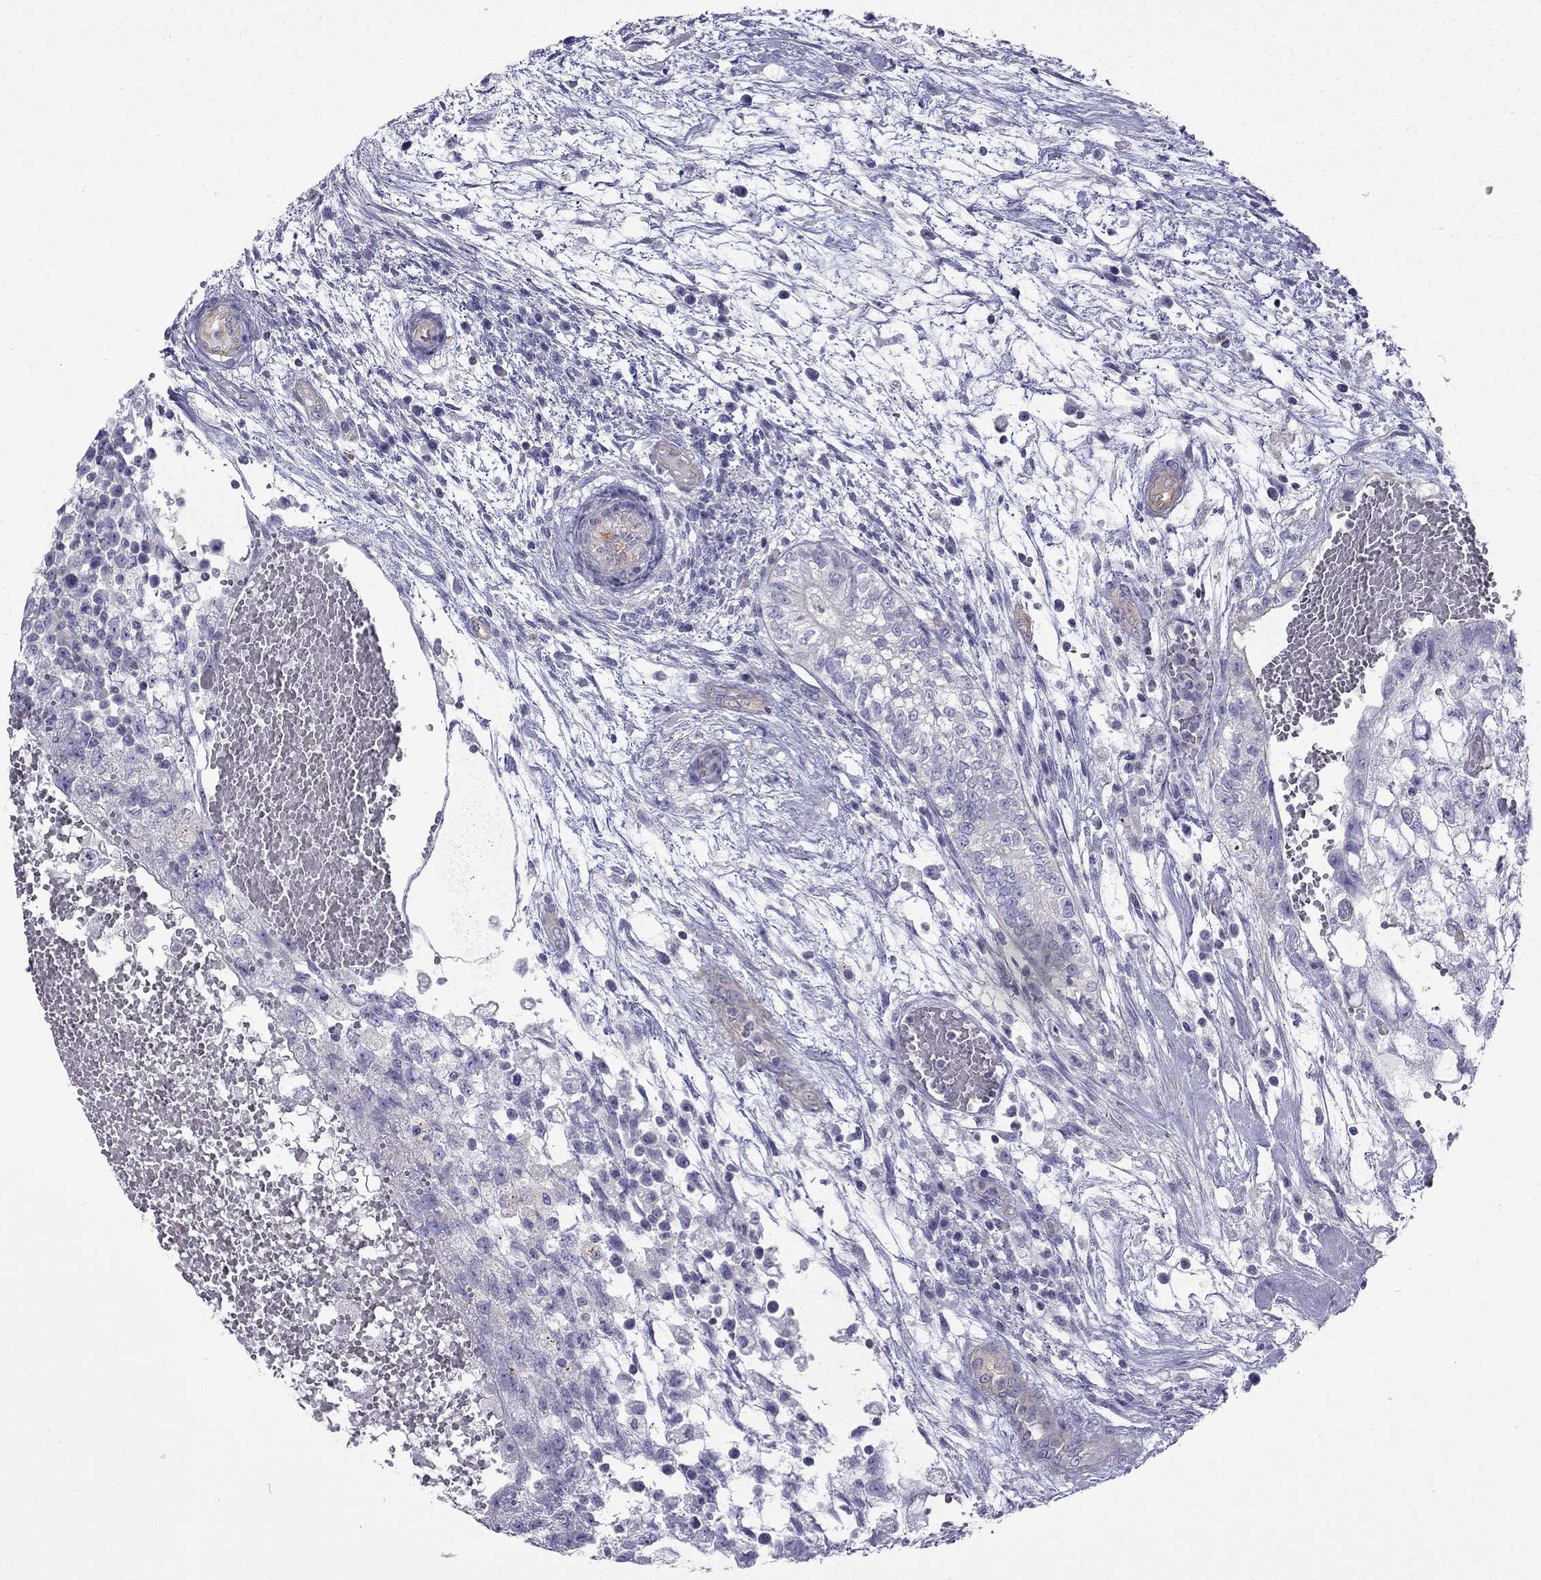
{"staining": {"intensity": "negative", "quantity": "none", "location": "none"}, "tissue": "testis cancer", "cell_type": "Tumor cells", "image_type": "cancer", "snomed": [{"axis": "morphology", "description": "Normal tissue, NOS"}, {"axis": "morphology", "description": "Carcinoma, Embryonal, NOS"}, {"axis": "topography", "description": "Testis"}, {"axis": "topography", "description": "Epididymis"}], "caption": "The histopathology image displays no significant expression in tumor cells of testis cancer (embryonal carcinoma).", "gene": "GJA8", "patient": {"sex": "male", "age": 32}}